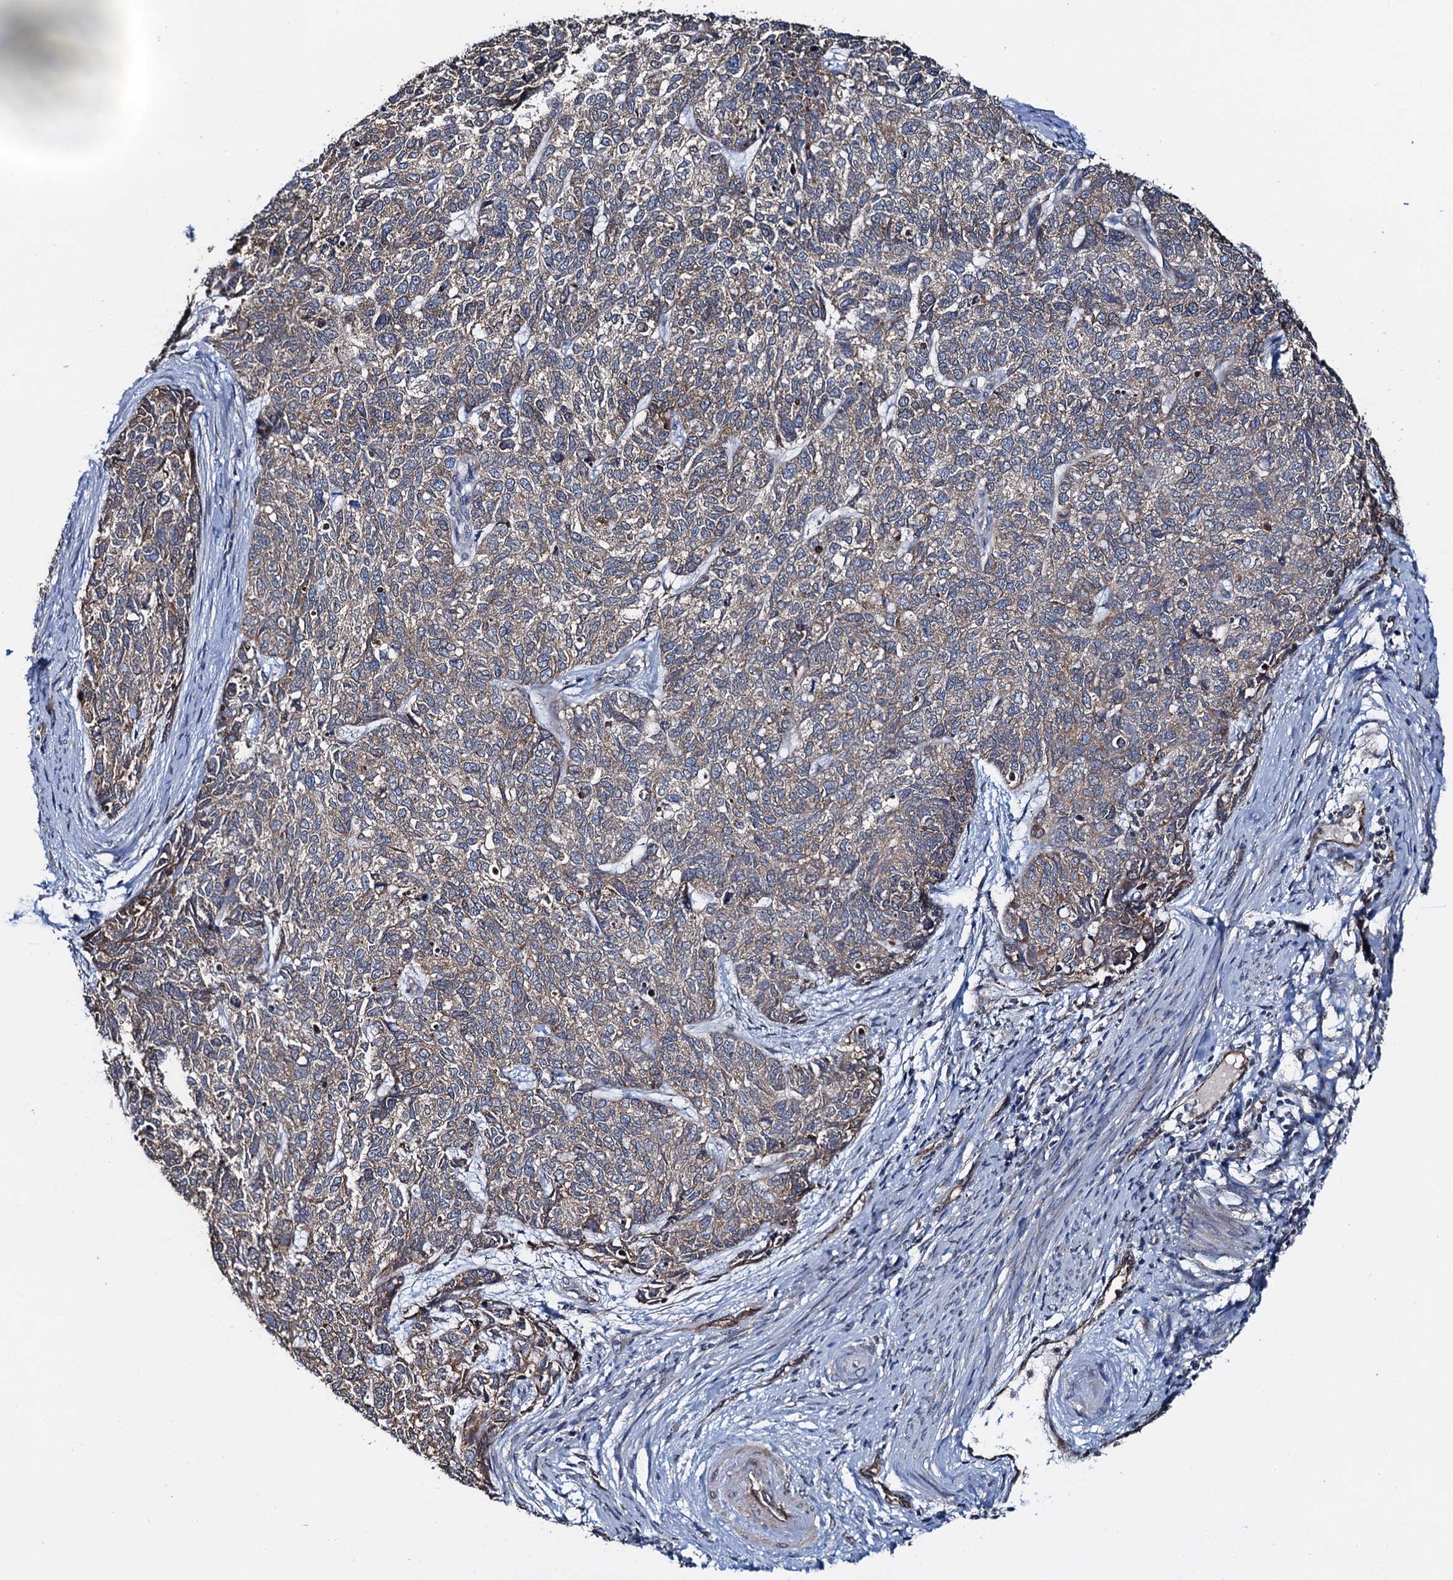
{"staining": {"intensity": "weak", "quantity": "25%-75%", "location": "cytoplasmic/membranous"}, "tissue": "cervical cancer", "cell_type": "Tumor cells", "image_type": "cancer", "snomed": [{"axis": "morphology", "description": "Squamous cell carcinoma, NOS"}, {"axis": "topography", "description": "Cervix"}], "caption": "This is an image of immunohistochemistry (IHC) staining of cervical squamous cell carcinoma, which shows weak staining in the cytoplasmic/membranous of tumor cells.", "gene": "EVX2", "patient": {"sex": "female", "age": 63}}